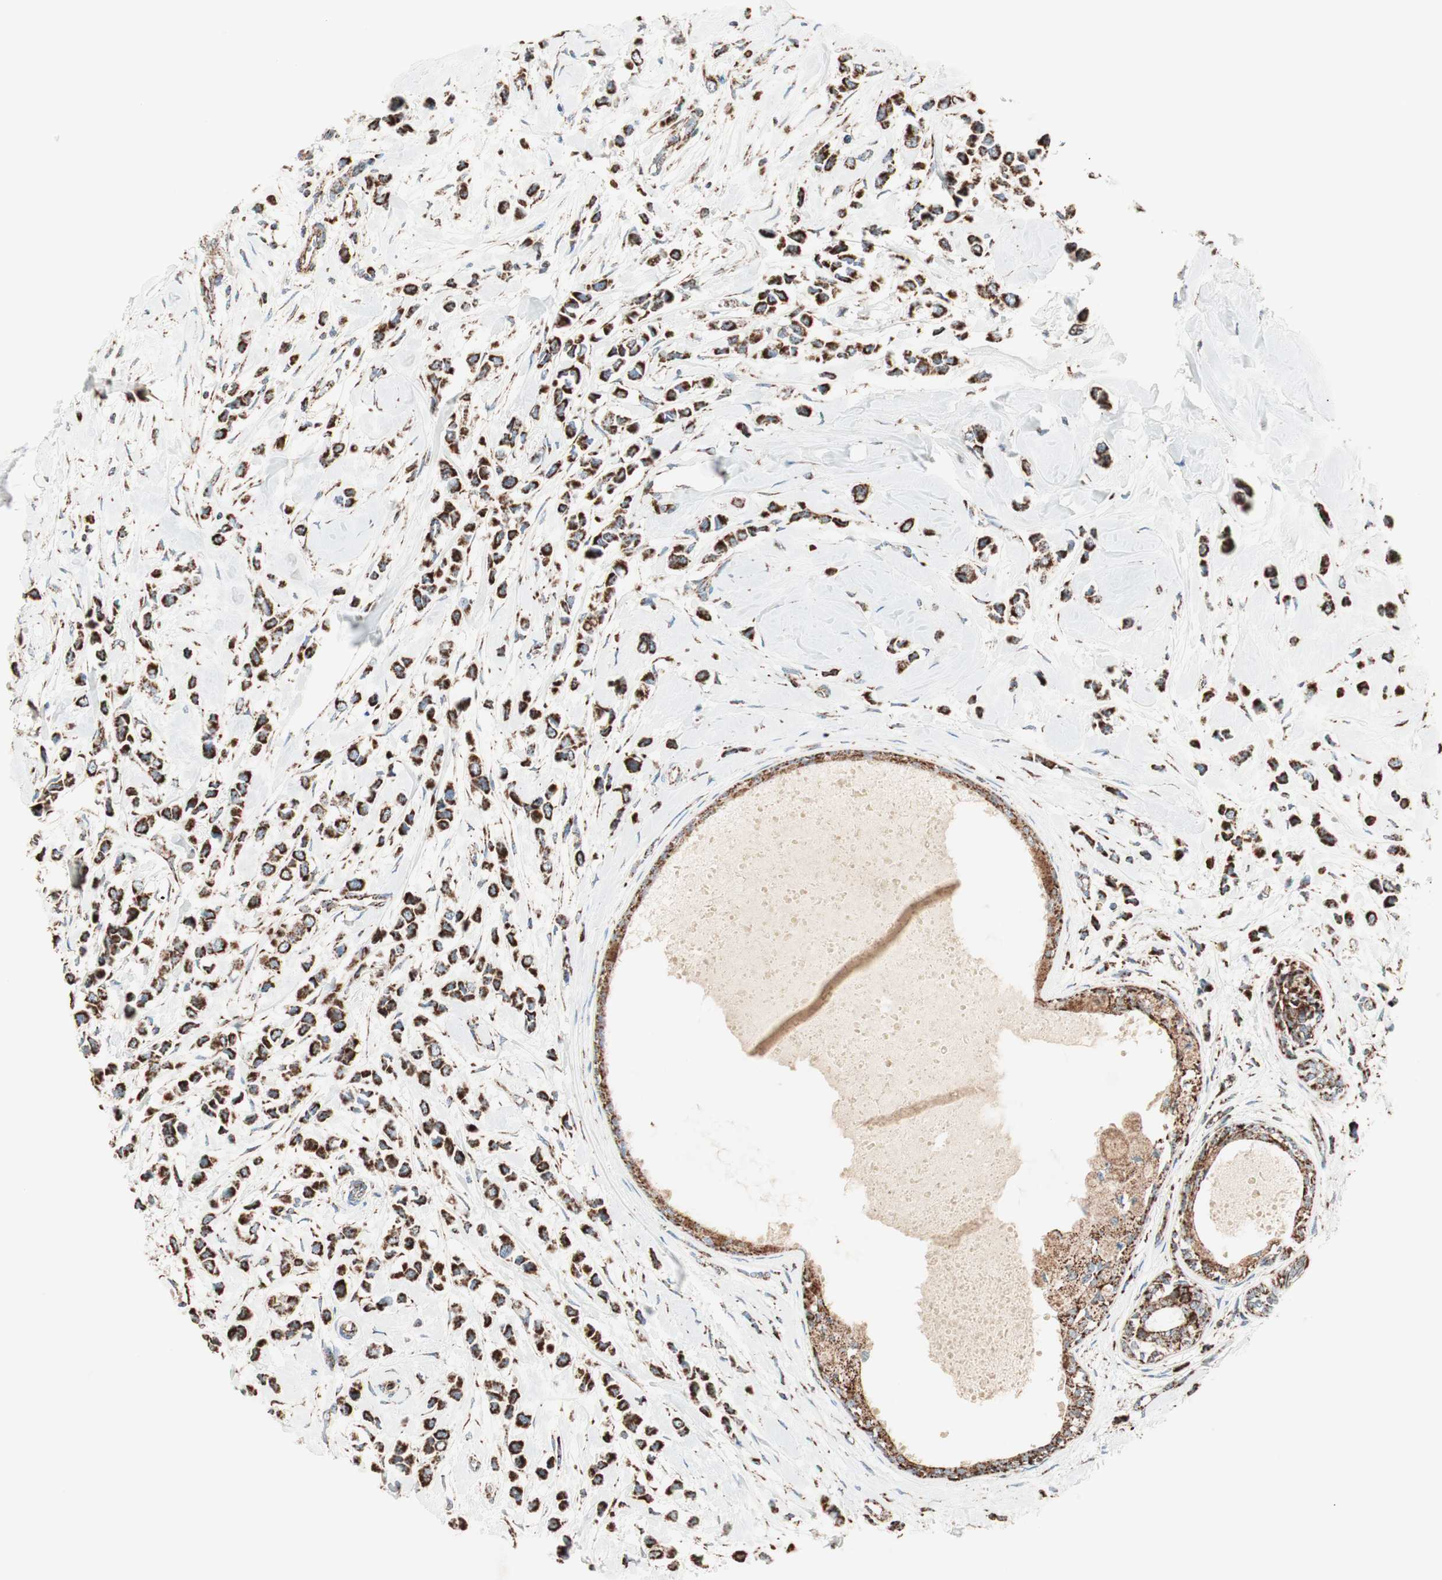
{"staining": {"intensity": "strong", "quantity": ">75%", "location": "cytoplasmic/membranous"}, "tissue": "breast cancer", "cell_type": "Tumor cells", "image_type": "cancer", "snomed": [{"axis": "morphology", "description": "Lobular carcinoma"}, {"axis": "topography", "description": "Breast"}], "caption": "An image of human breast lobular carcinoma stained for a protein shows strong cytoplasmic/membranous brown staining in tumor cells.", "gene": "TOMM22", "patient": {"sex": "female", "age": 51}}